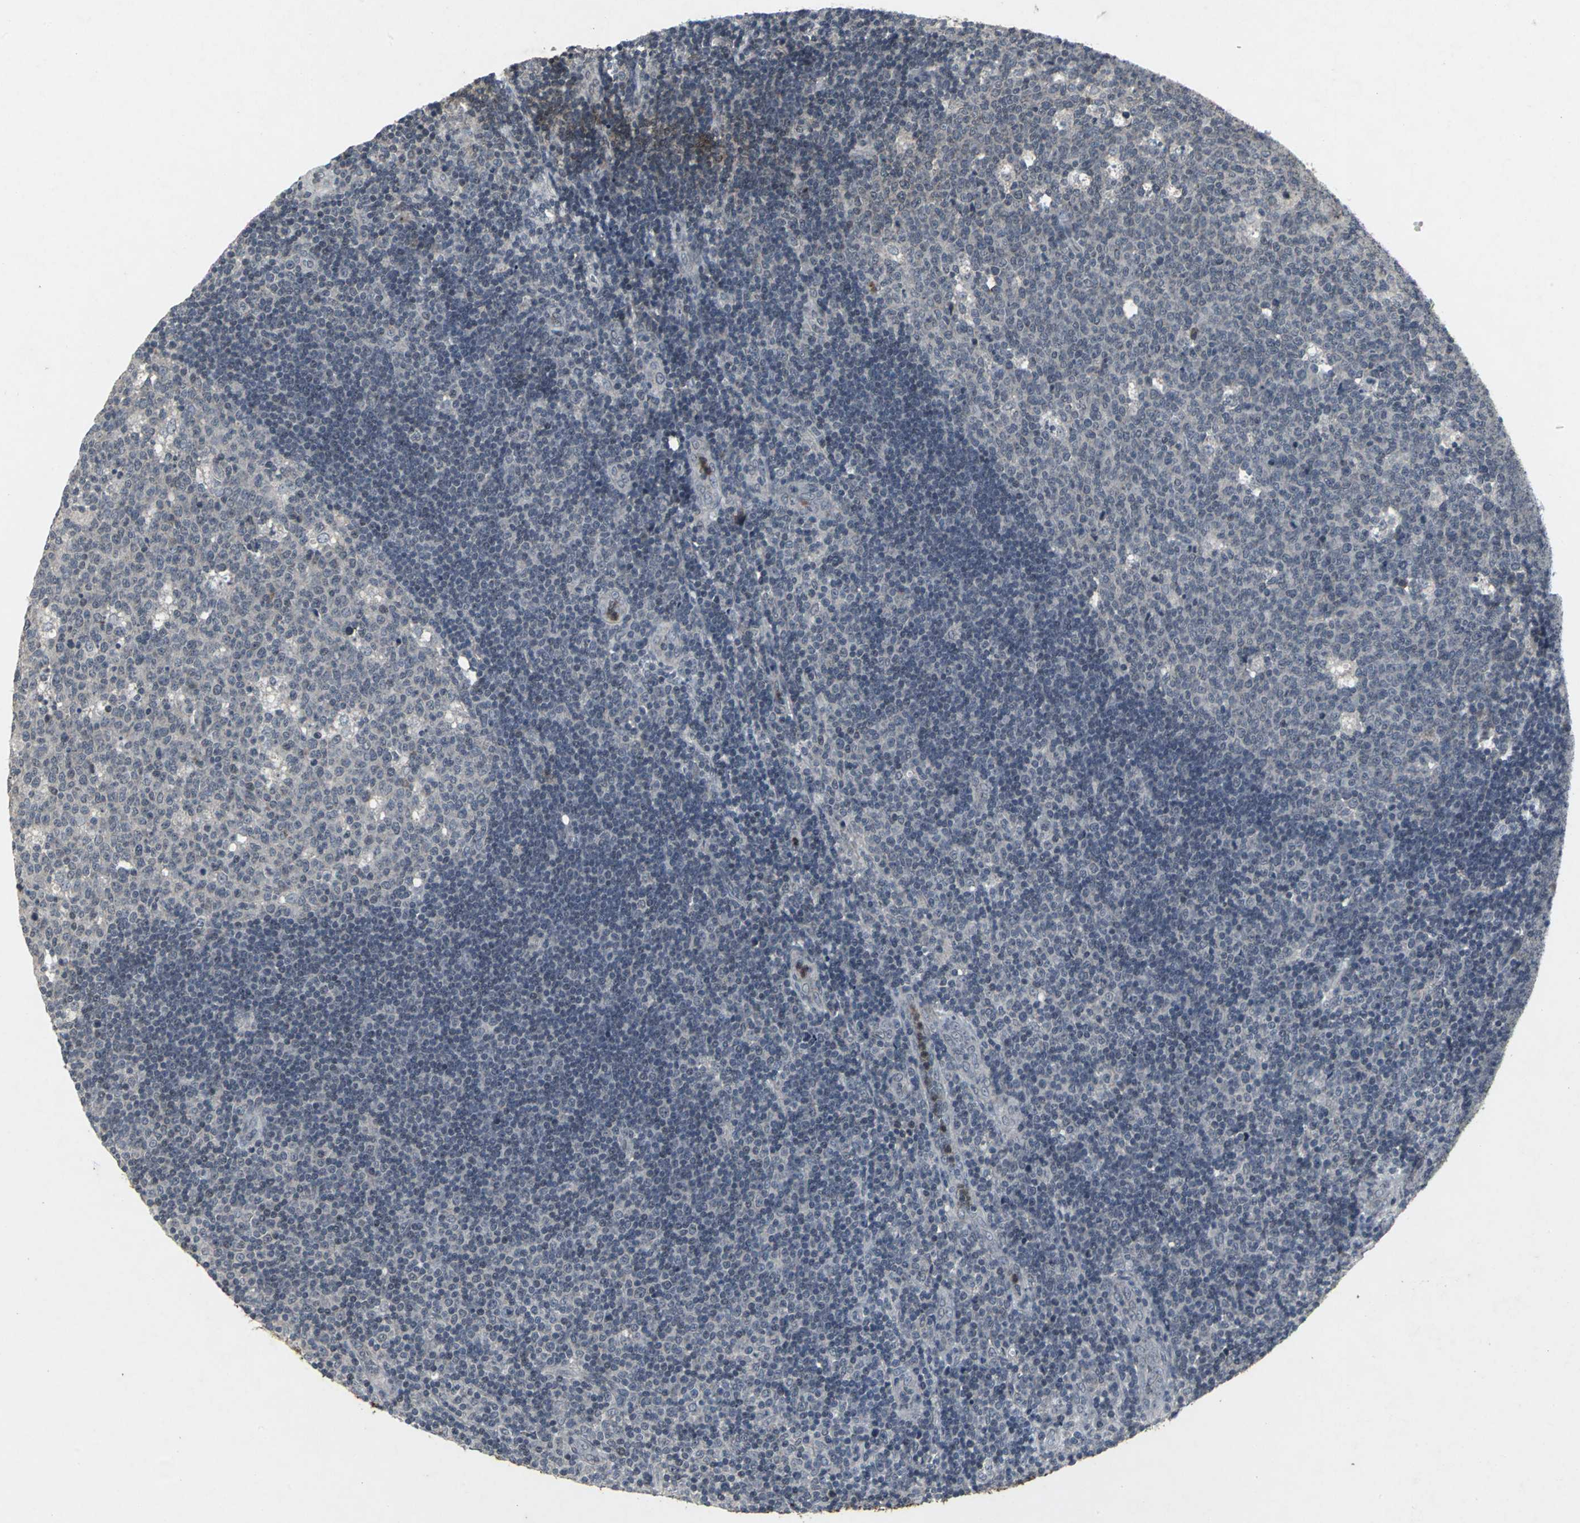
{"staining": {"intensity": "negative", "quantity": "none", "location": "none"}, "tissue": "lymph node", "cell_type": "Germinal center cells", "image_type": "normal", "snomed": [{"axis": "morphology", "description": "Normal tissue, NOS"}, {"axis": "topography", "description": "Lymph node"}, {"axis": "topography", "description": "Salivary gland"}], "caption": "Unremarkable lymph node was stained to show a protein in brown. There is no significant staining in germinal center cells. The staining was performed using DAB to visualize the protein expression in brown, while the nuclei were stained in blue with hematoxylin (Magnification: 20x).", "gene": "BMP4", "patient": {"sex": "male", "age": 8}}